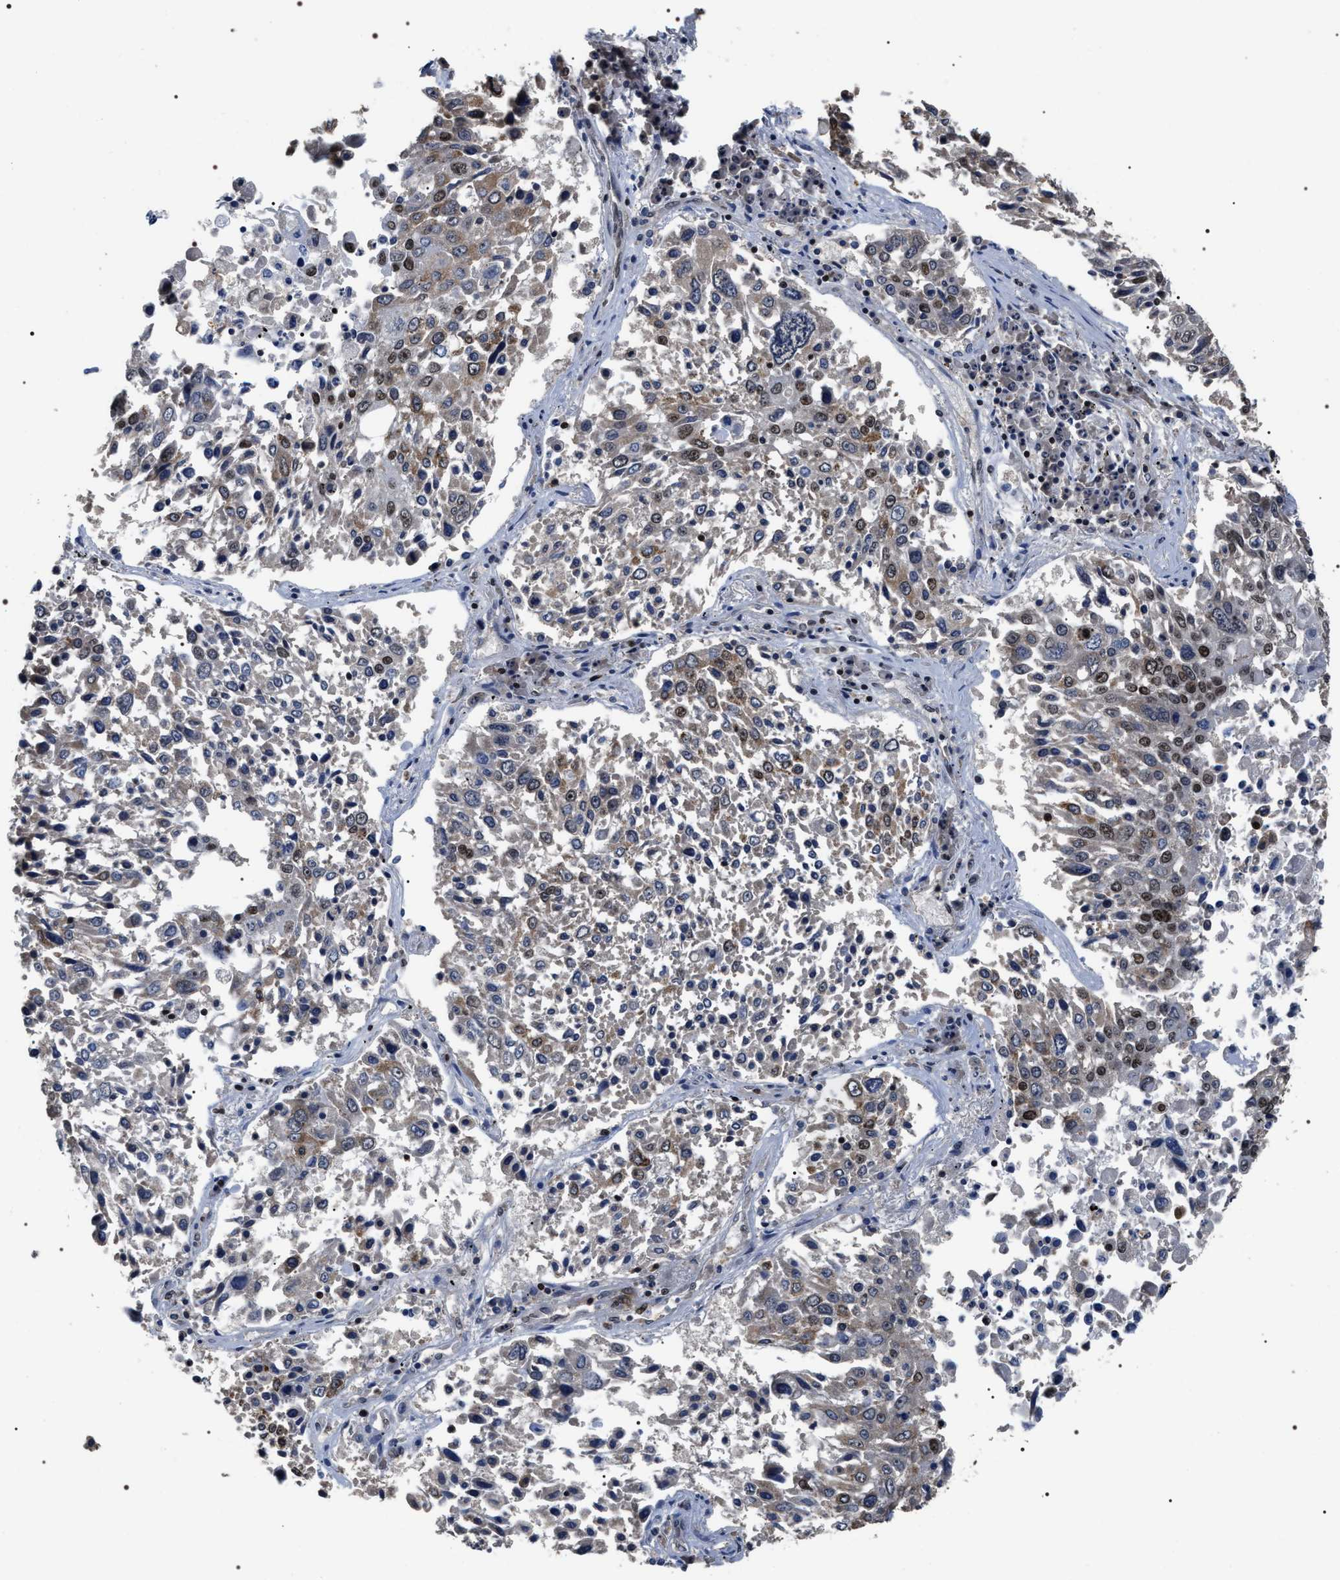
{"staining": {"intensity": "moderate", "quantity": "<25%", "location": "nuclear"}, "tissue": "lung cancer", "cell_type": "Tumor cells", "image_type": "cancer", "snomed": [{"axis": "morphology", "description": "Squamous cell carcinoma, NOS"}, {"axis": "topography", "description": "Lung"}], "caption": "Immunohistochemistry (IHC) (DAB) staining of lung cancer exhibits moderate nuclear protein expression in approximately <25% of tumor cells.", "gene": "RRP1B", "patient": {"sex": "male", "age": 65}}